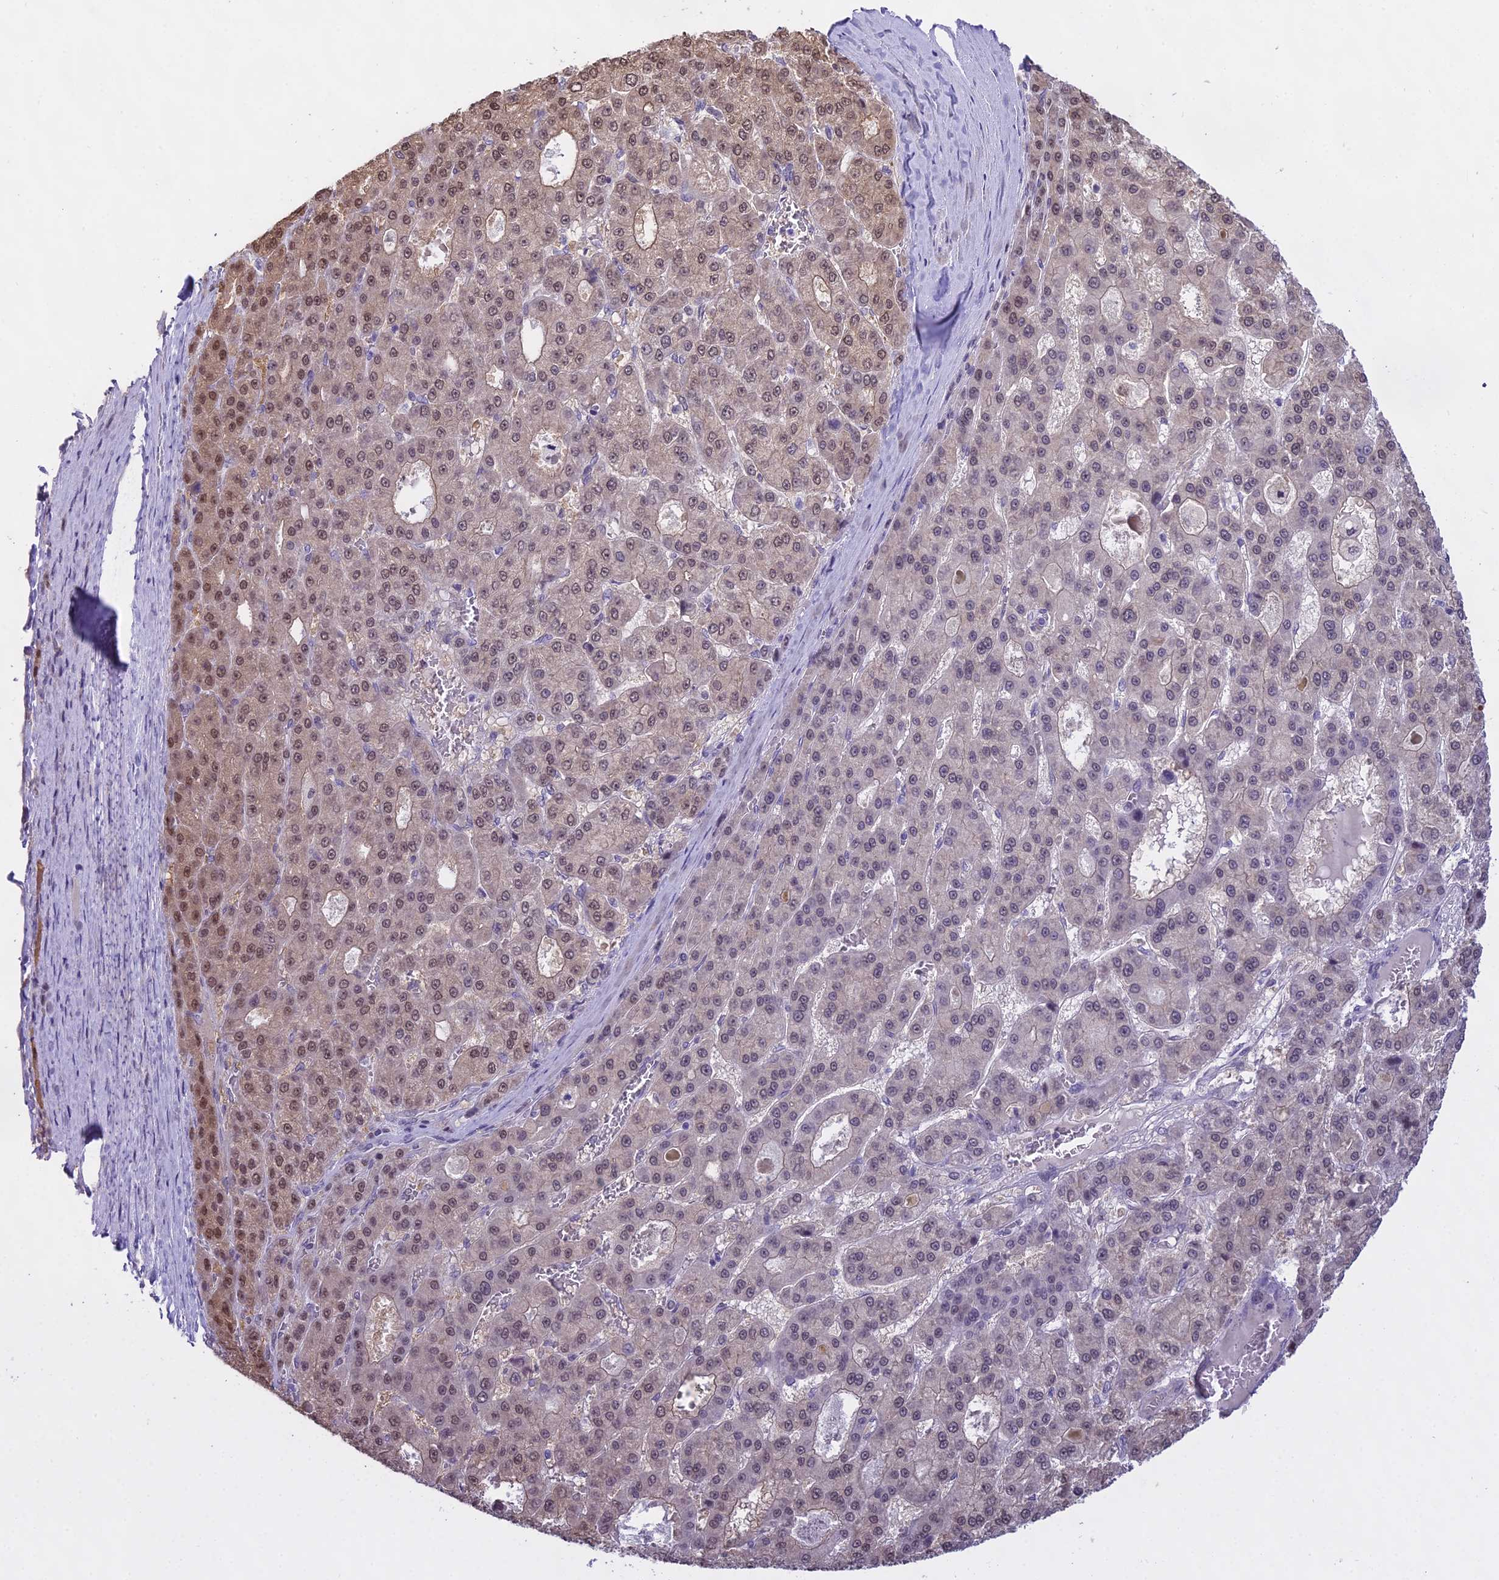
{"staining": {"intensity": "moderate", "quantity": "25%-75%", "location": "nuclear"}, "tissue": "liver cancer", "cell_type": "Tumor cells", "image_type": "cancer", "snomed": [{"axis": "morphology", "description": "Carcinoma, Hepatocellular, NOS"}, {"axis": "topography", "description": "Liver"}], "caption": "An image of liver cancer (hepatocellular carcinoma) stained for a protein displays moderate nuclear brown staining in tumor cells.", "gene": "MAT2A", "patient": {"sex": "male", "age": 70}}